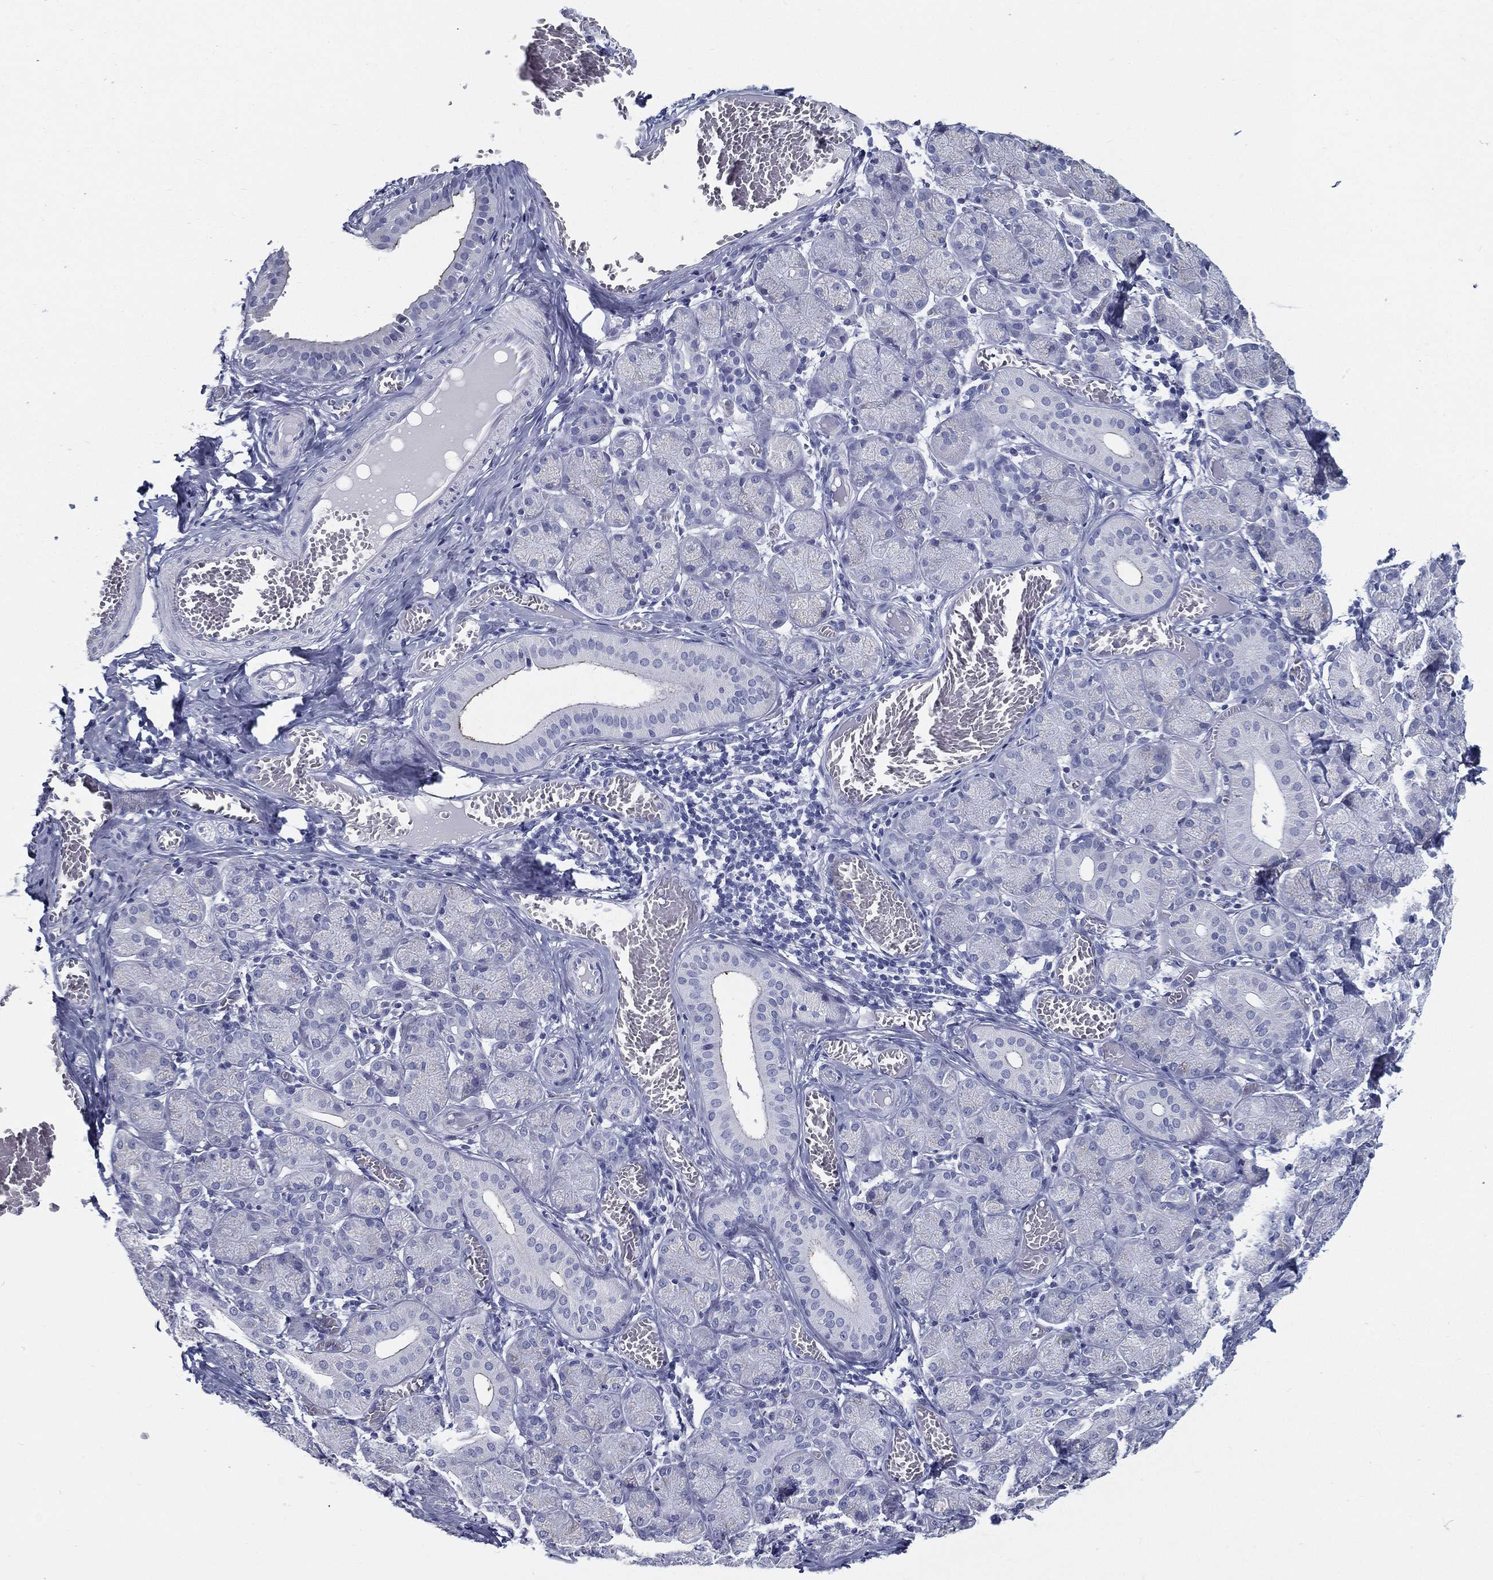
{"staining": {"intensity": "negative", "quantity": "none", "location": "none"}, "tissue": "salivary gland", "cell_type": "Glandular cells", "image_type": "normal", "snomed": [{"axis": "morphology", "description": "Normal tissue, NOS"}, {"axis": "topography", "description": "Salivary gland"}, {"axis": "topography", "description": "Peripheral nerve tissue"}], "caption": "Immunohistochemical staining of unremarkable human salivary gland reveals no significant positivity in glandular cells.", "gene": "RSPH4A", "patient": {"sex": "female", "age": 24}}